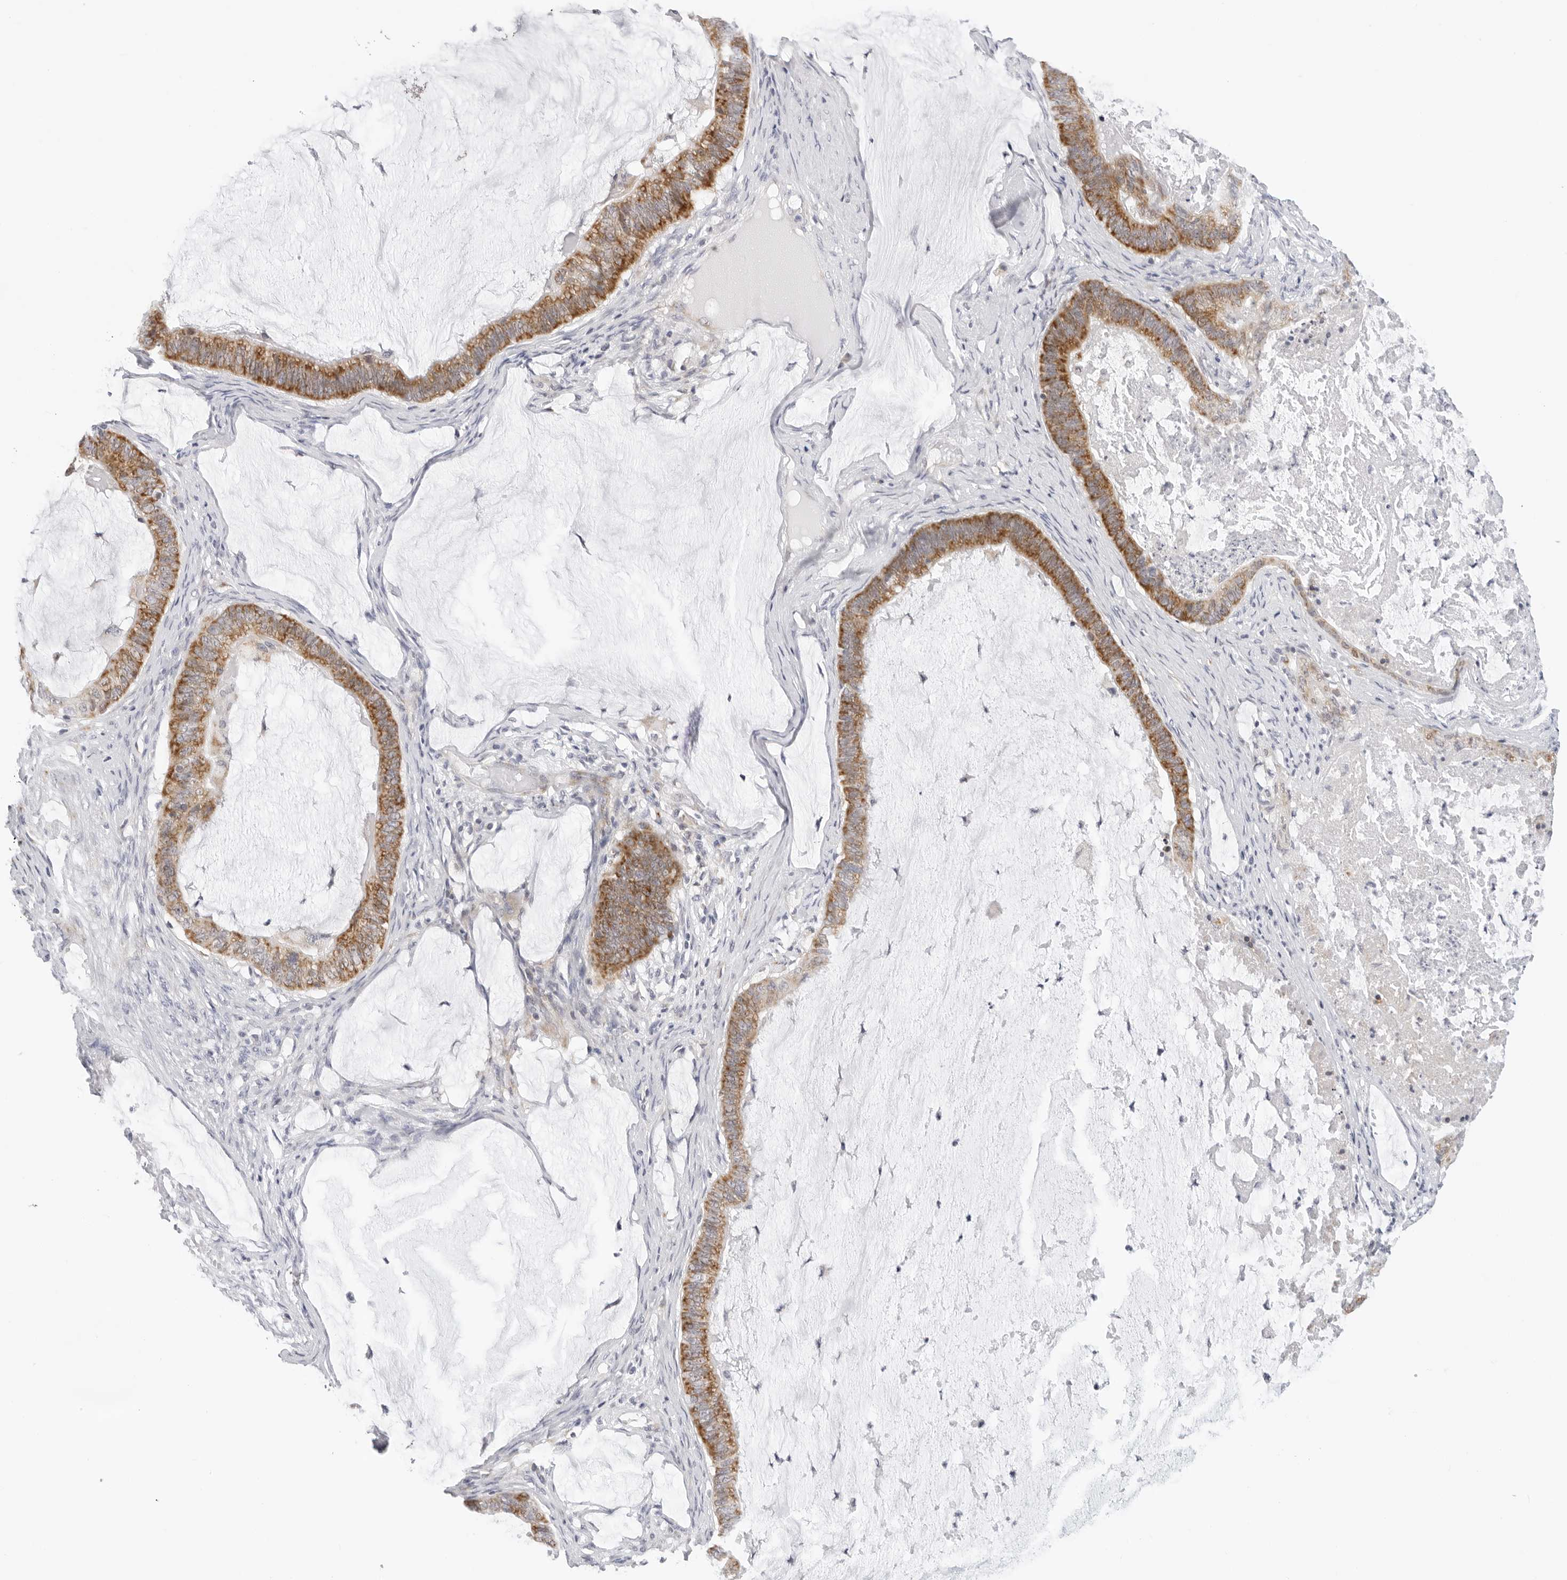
{"staining": {"intensity": "moderate", "quantity": ">75%", "location": "cytoplasmic/membranous"}, "tissue": "ovarian cancer", "cell_type": "Tumor cells", "image_type": "cancer", "snomed": [{"axis": "morphology", "description": "Cystadenocarcinoma, mucinous, NOS"}, {"axis": "topography", "description": "Ovary"}], "caption": "Ovarian mucinous cystadenocarcinoma tissue shows moderate cytoplasmic/membranous positivity in approximately >75% of tumor cells", "gene": "CIART", "patient": {"sex": "female", "age": 61}}